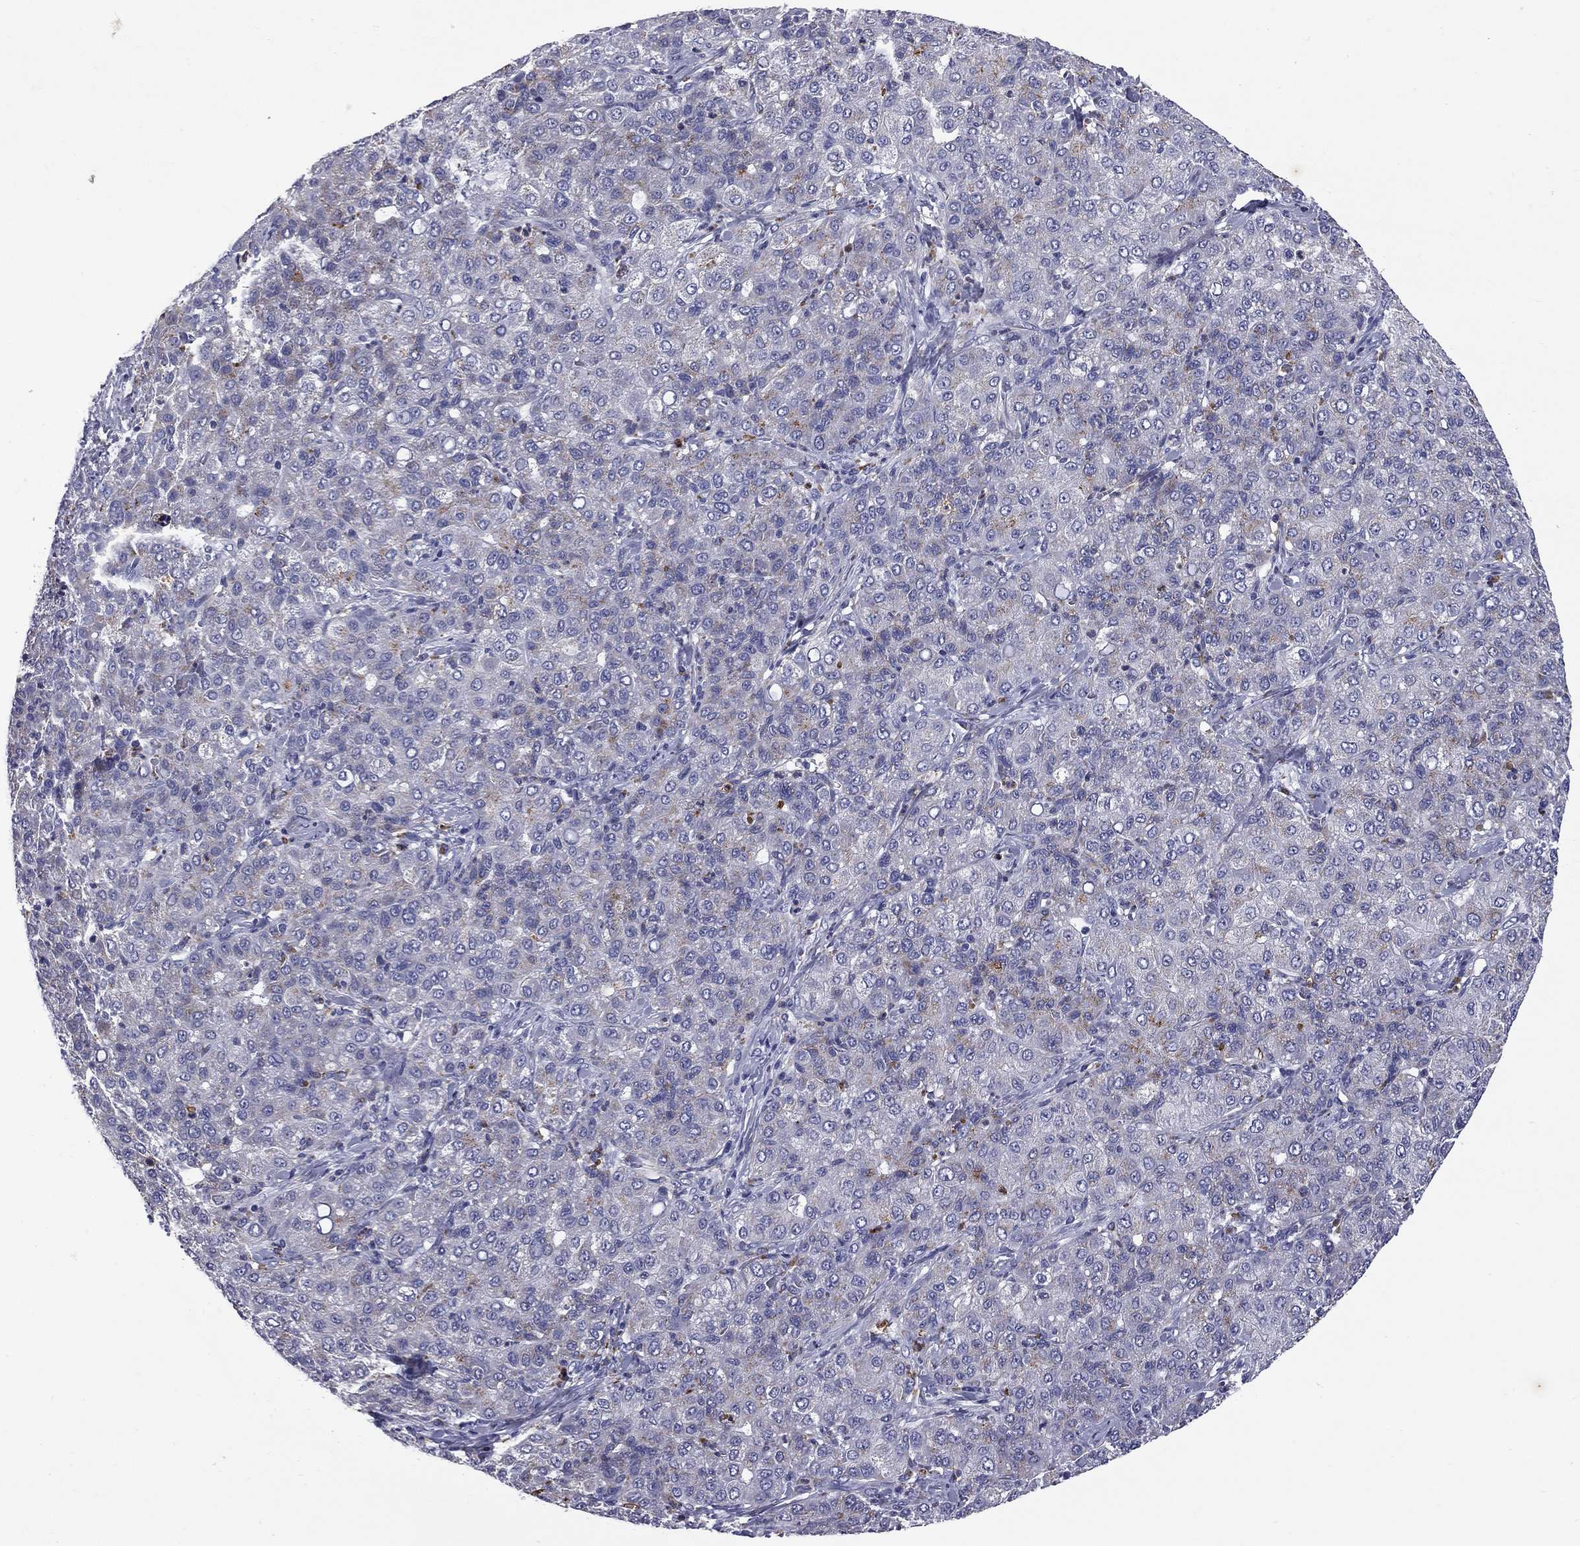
{"staining": {"intensity": "weak", "quantity": "<25%", "location": "cytoplasmic/membranous"}, "tissue": "liver cancer", "cell_type": "Tumor cells", "image_type": "cancer", "snomed": [{"axis": "morphology", "description": "Carcinoma, Hepatocellular, NOS"}, {"axis": "topography", "description": "Liver"}], "caption": "This micrograph is of liver hepatocellular carcinoma stained with IHC to label a protein in brown with the nuclei are counter-stained blue. There is no positivity in tumor cells.", "gene": "MADCAM1", "patient": {"sex": "male", "age": 65}}